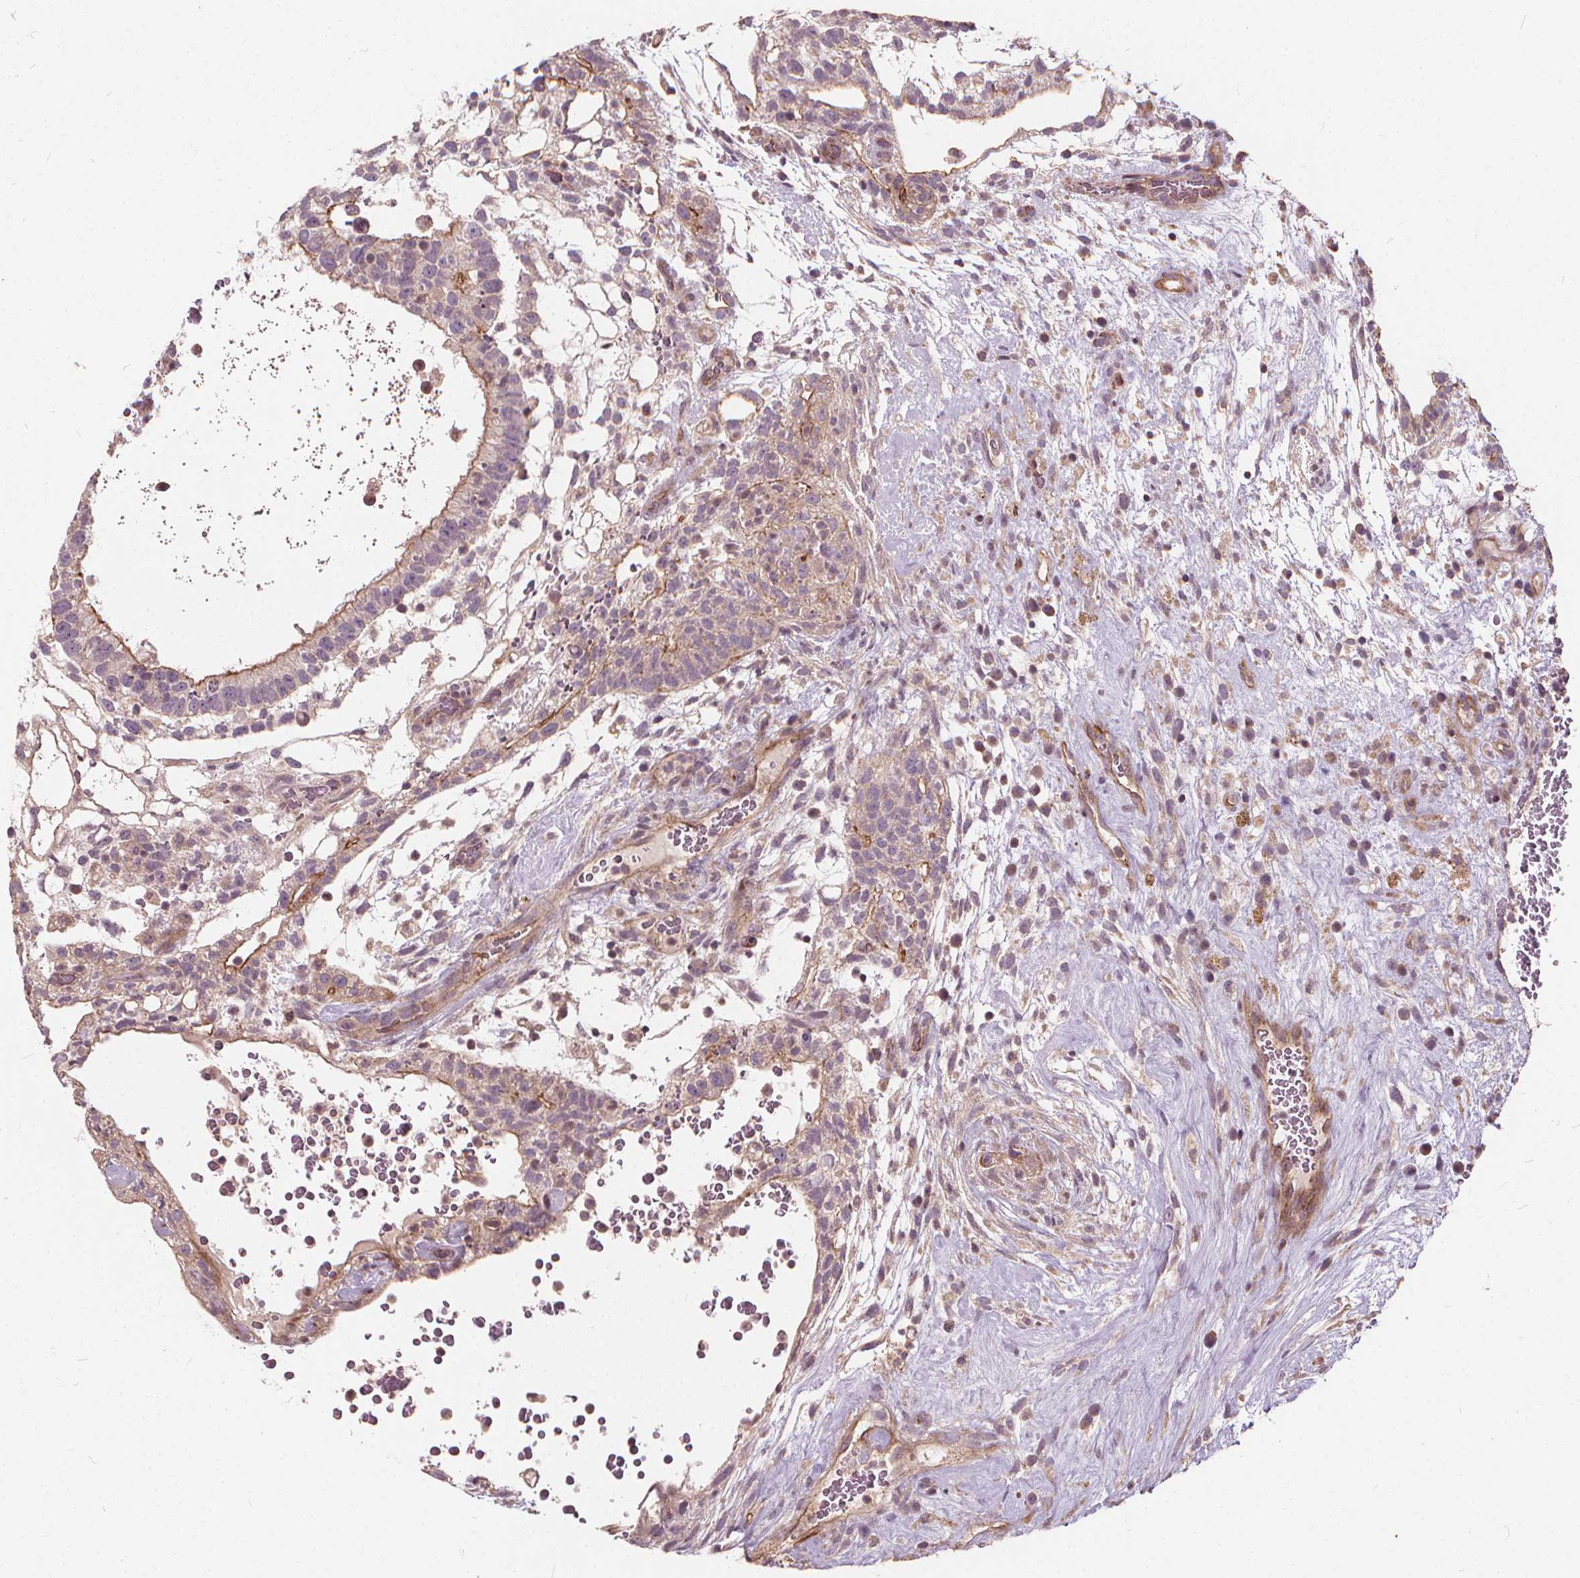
{"staining": {"intensity": "weak", "quantity": "25%-75%", "location": "cytoplasmic/membranous"}, "tissue": "testis cancer", "cell_type": "Tumor cells", "image_type": "cancer", "snomed": [{"axis": "morphology", "description": "Normal tissue, NOS"}, {"axis": "morphology", "description": "Carcinoma, Embryonal, NOS"}, {"axis": "topography", "description": "Testis"}], "caption": "Immunohistochemistry (IHC) of embryonal carcinoma (testis) reveals low levels of weak cytoplasmic/membranous staining in about 25%-75% of tumor cells. Immunohistochemistry stains the protein of interest in brown and the nuclei are stained blue.", "gene": "INPP5E", "patient": {"sex": "male", "age": 32}}